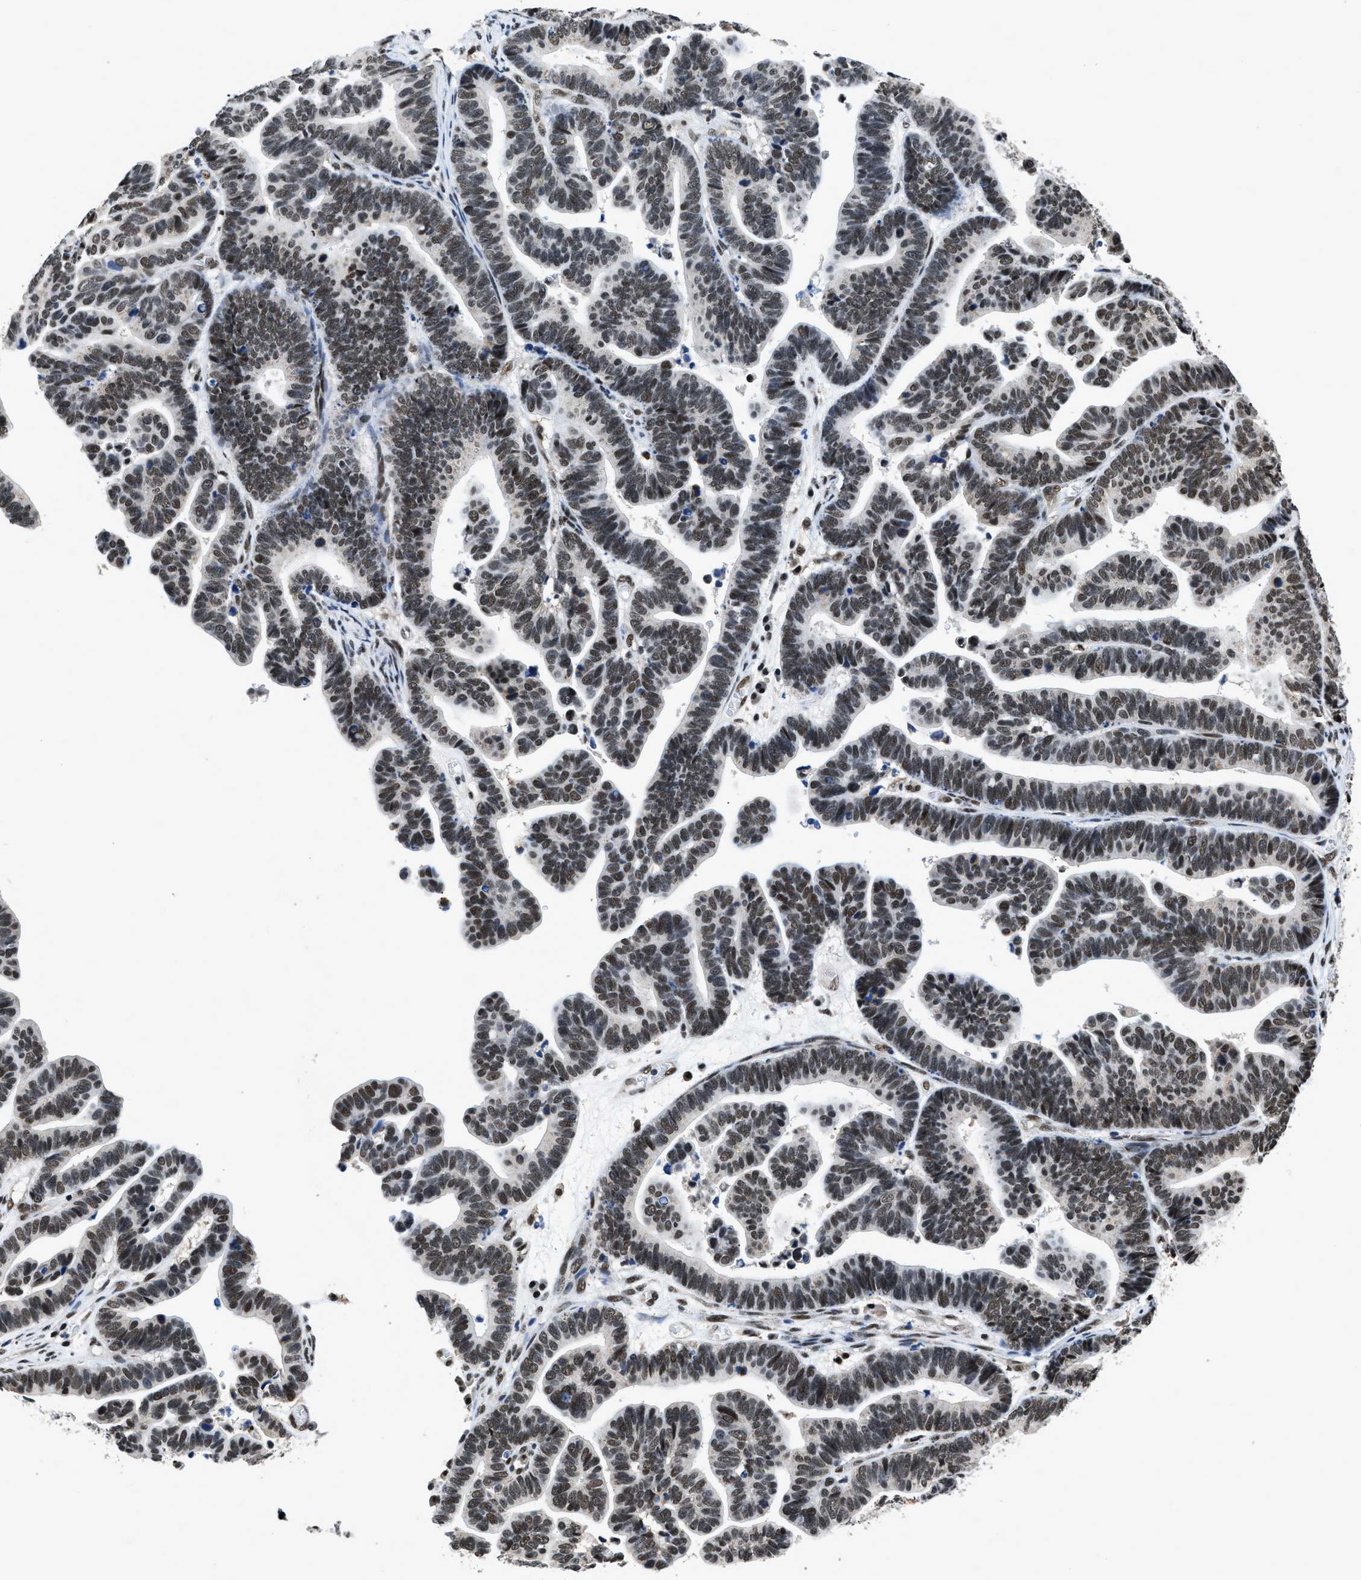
{"staining": {"intensity": "strong", "quantity": ">75%", "location": "nuclear"}, "tissue": "ovarian cancer", "cell_type": "Tumor cells", "image_type": "cancer", "snomed": [{"axis": "morphology", "description": "Cystadenocarcinoma, serous, NOS"}, {"axis": "topography", "description": "Ovary"}], "caption": "This photomicrograph exhibits IHC staining of human ovarian cancer, with high strong nuclear expression in about >75% of tumor cells.", "gene": "HNRNPH2", "patient": {"sex": "female", "age": 56}}